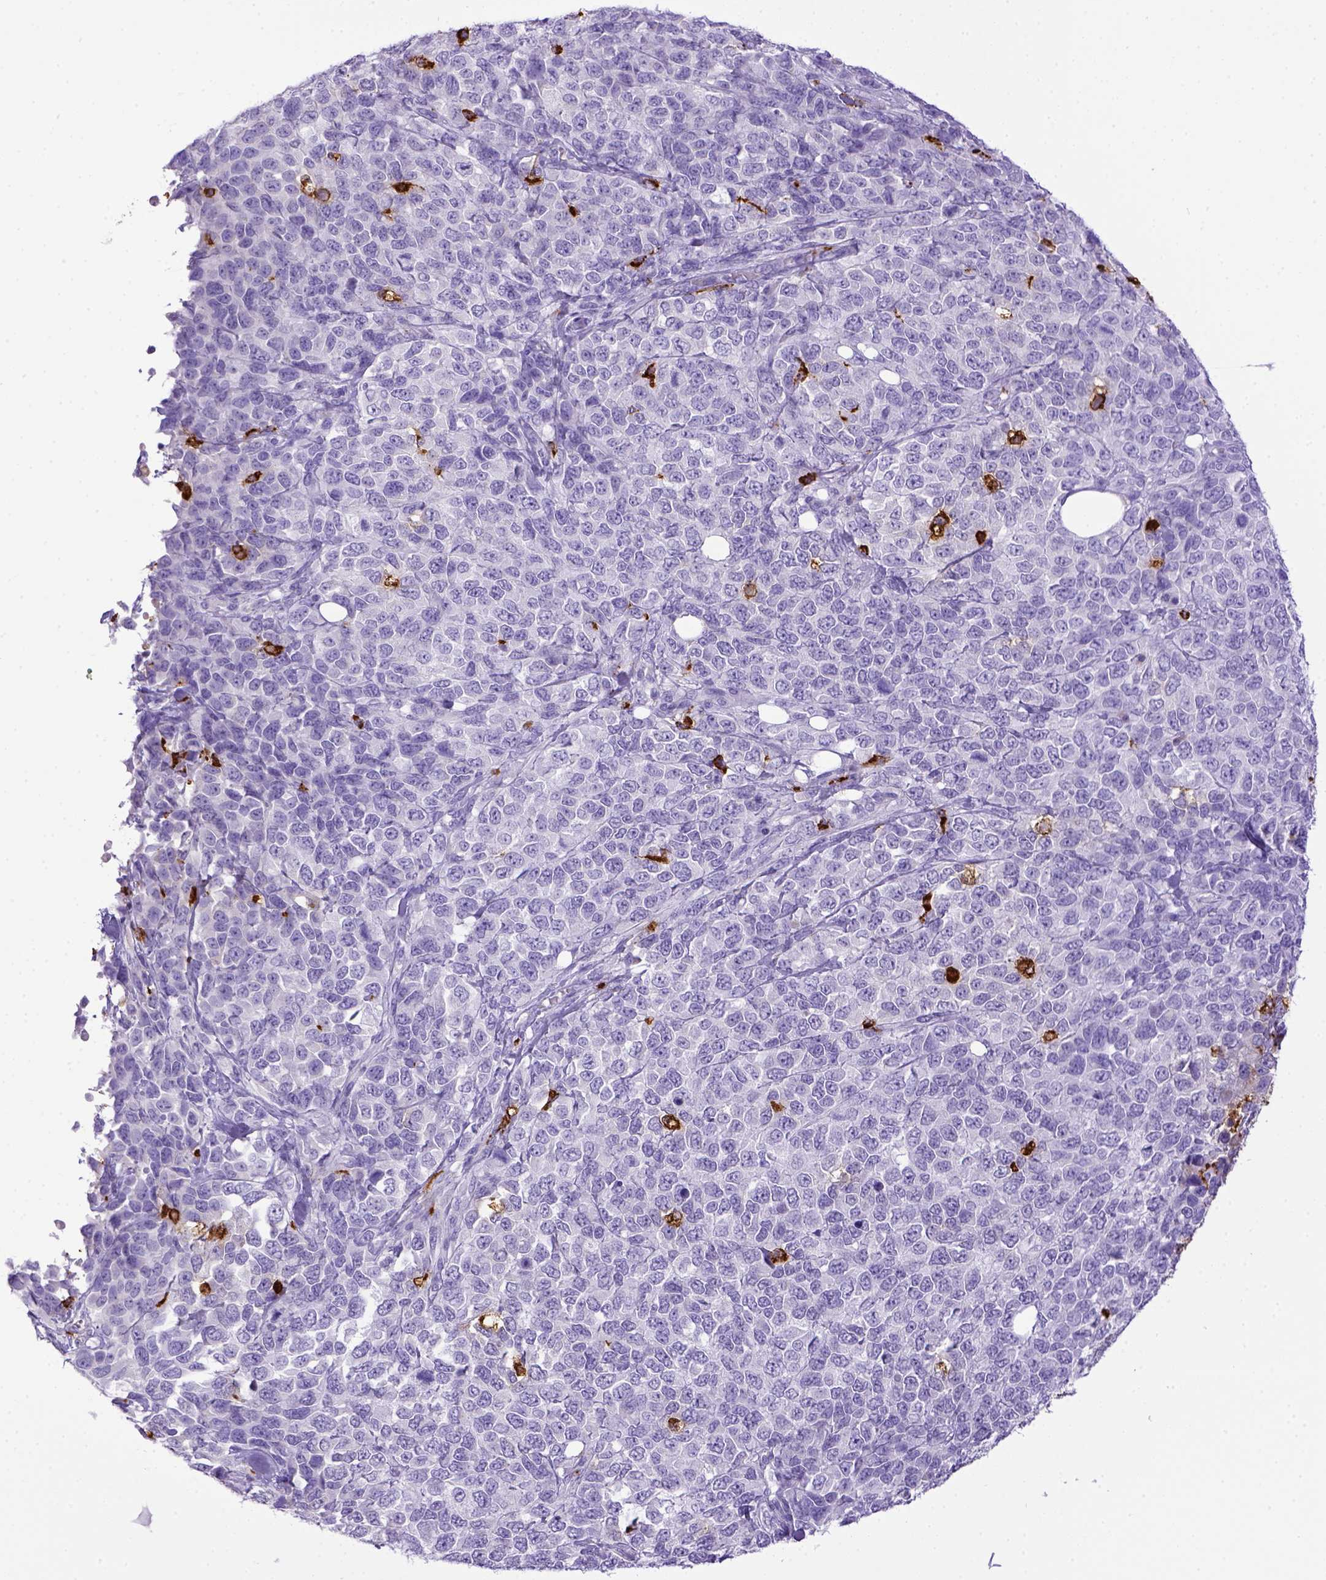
{"staining": {"intensity": "negative", "quantity": "none", "location": "none"}, "tissue": "melanoma", "cell_type": "Tumor cells", "image_type": "cancer", "snomed": [{"axis": "morphology", "description": "Malignant melanoma, Metastatic site"}, {"axis": "topography", "description": "Skin"}], "caption": "This micrograph is of malignant melanoma (metastatic site) stained with IHC to label a protein in brown with the nuclei are counter-stained blue. There is no positivity in tumor cells.", "gene": "CD68", "patient": {"sex": "male", "age": 84}}